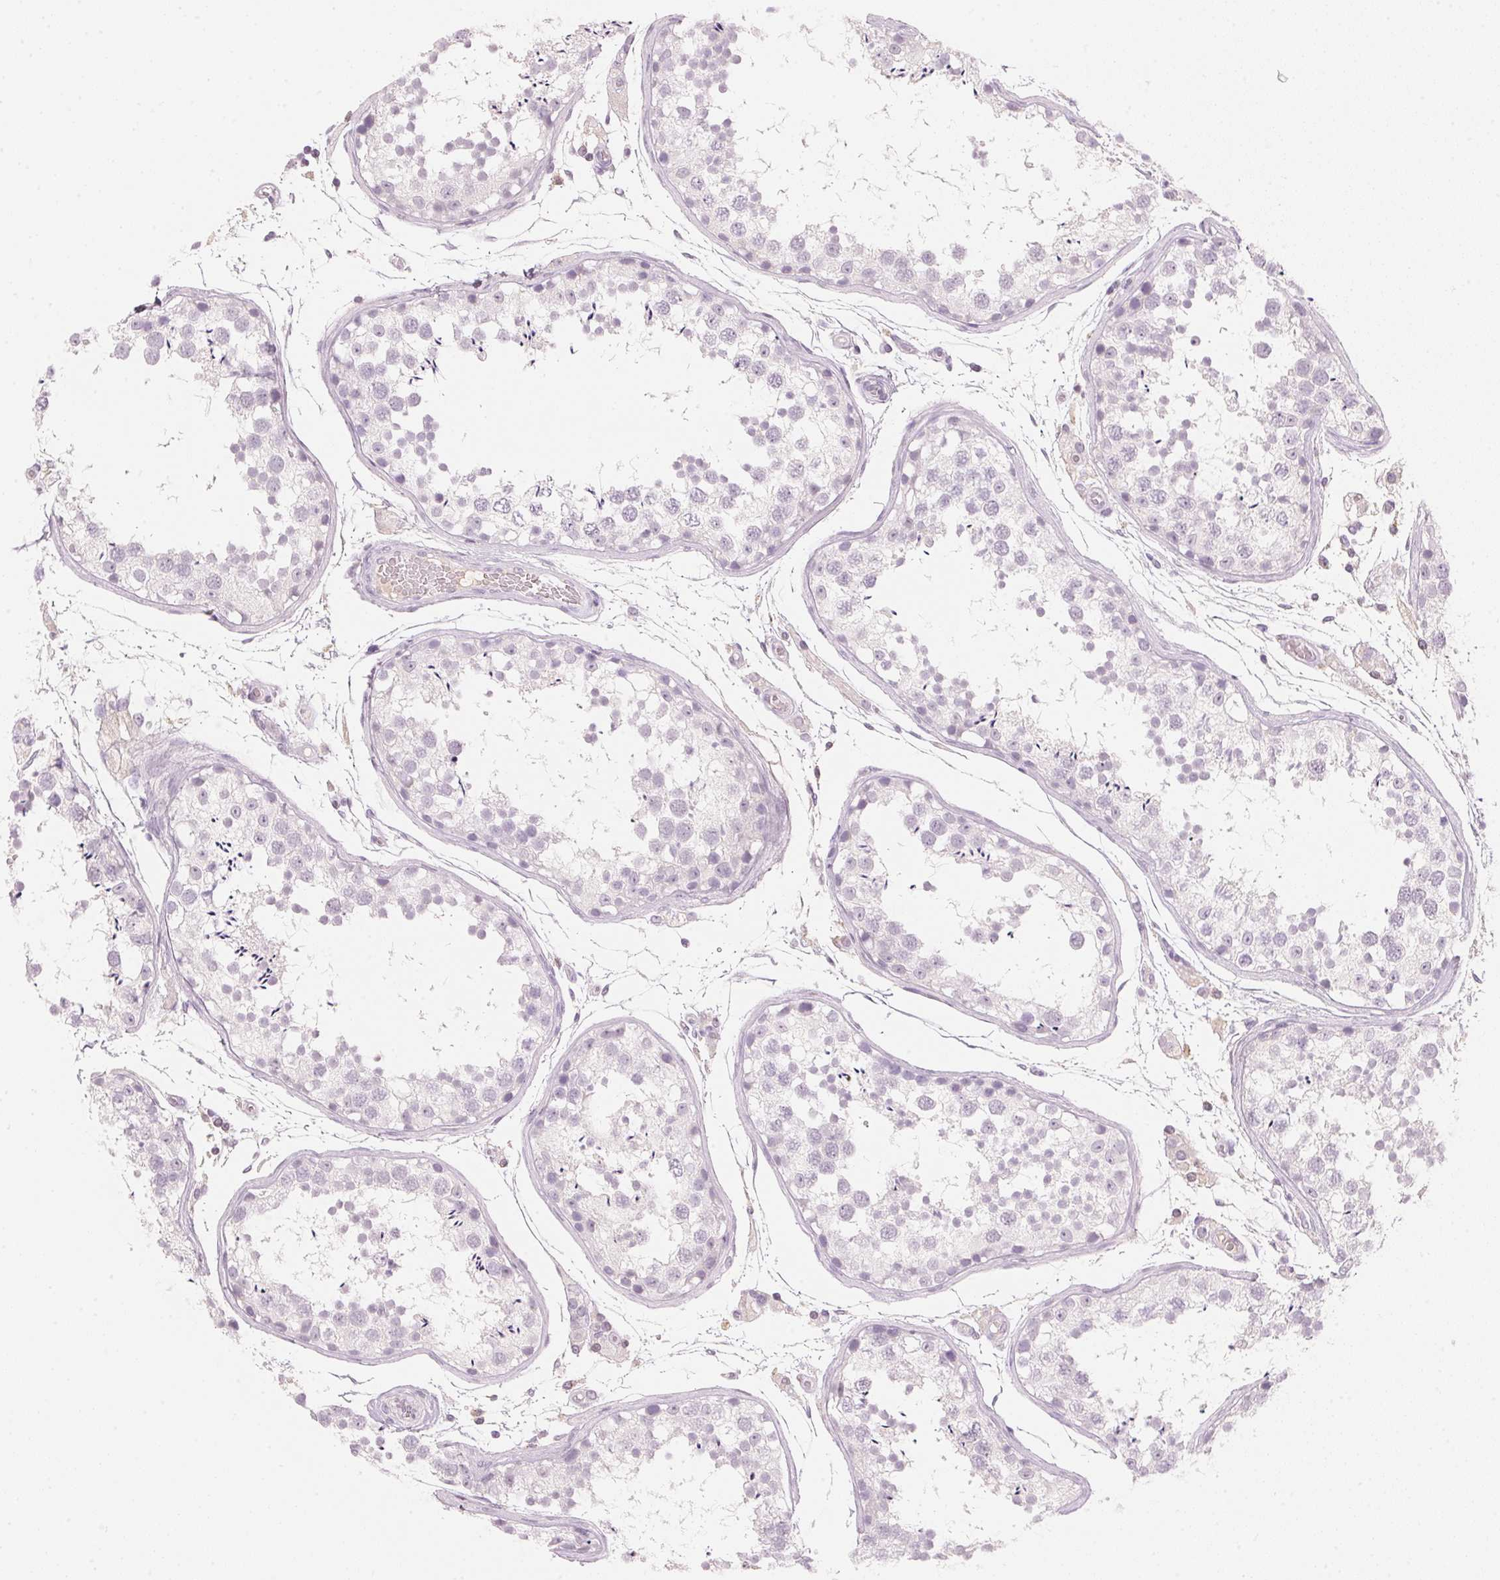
{"staining": {"intensity": "negative", "quantity": "none", "location": "none"}, "tissue": "testis", "cell_type": "Cells in seminiferous ducts", "image_type": "normal", "snomed": [{"axis": "morphology", "description": "Normal tissue, NOS"}, {"axis": "topography", "description": "Testis"}], "caption": "This is an immunohistochemistry image of unremarkable testis. There is no staining in cells in seminiferous ducts.", "gene": "HOXB13", "patient": {"sex": "male", "age": 29}}